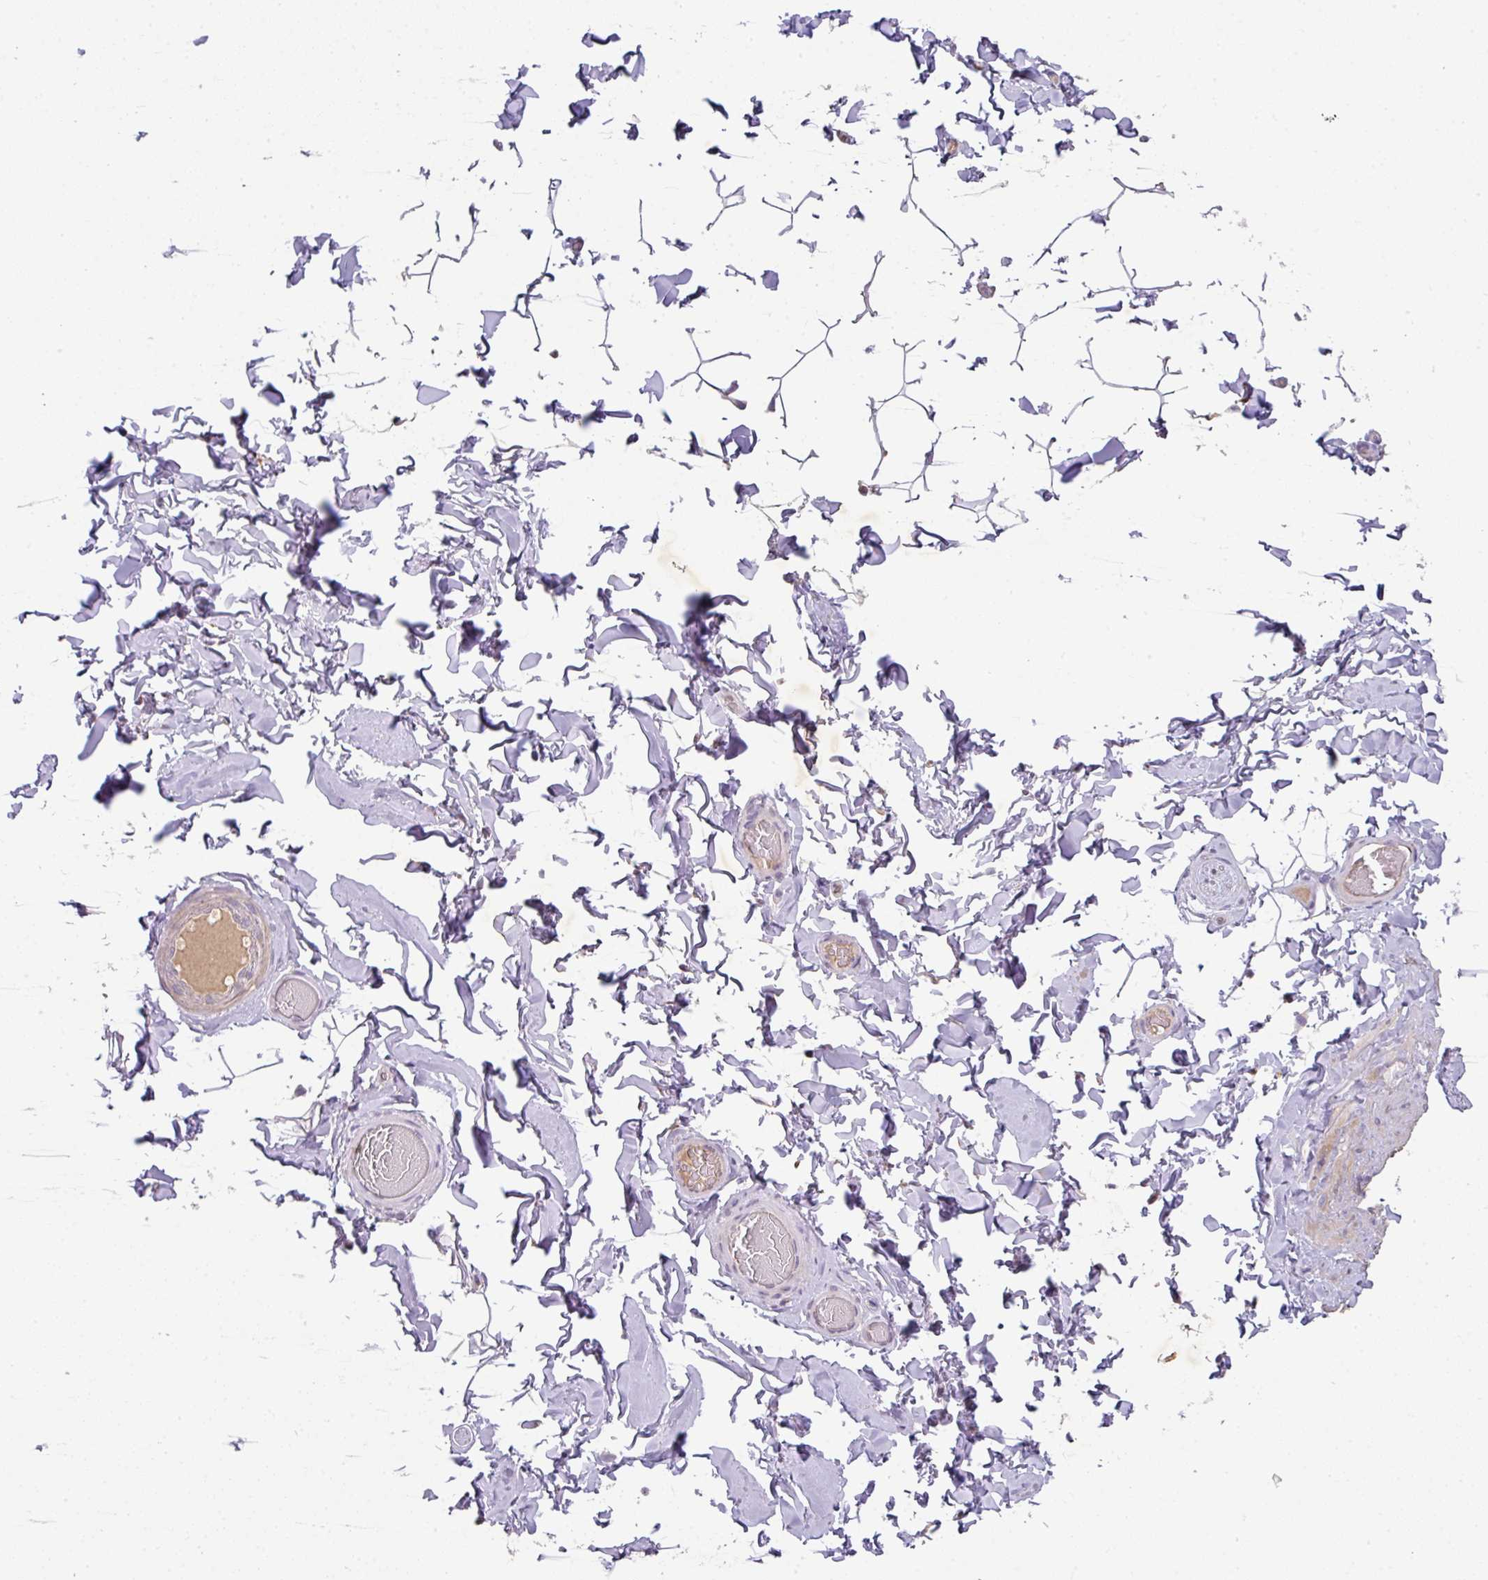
{"staining": {"intensity": "moderate", "quantity": "25%-75%", "location": "cytoplasmic/membranous"}, "tissue": "adipose tissue", "cell_type": "Adipocytes", "image_type": "normal", "snomed": [{"axis": "morphology", "description": "Normal tissue, NOS"}, {"axis": "topography", "description": "Soft tissue"}, {"axis": "topography", "description": "Adipose tissue"}, {"axis": "topography", "description": "Vascular tissue"}, {"axis": "topography", "description": "Peripheral nerve tissue"}], "caption": "An immunohistochemistry (IHC) micrograph of unremarkable tissue is shown. Protein staining in brown labels moderate cytoplasmic/membranous positivity in adipose tissue within adipocytes. (DAB (3,3'-diaminobenzidine) IHC with brightfield microscopy, high magnification).", "gene": "ZNF266", "patient": {"sex": "male", "age": 46}}